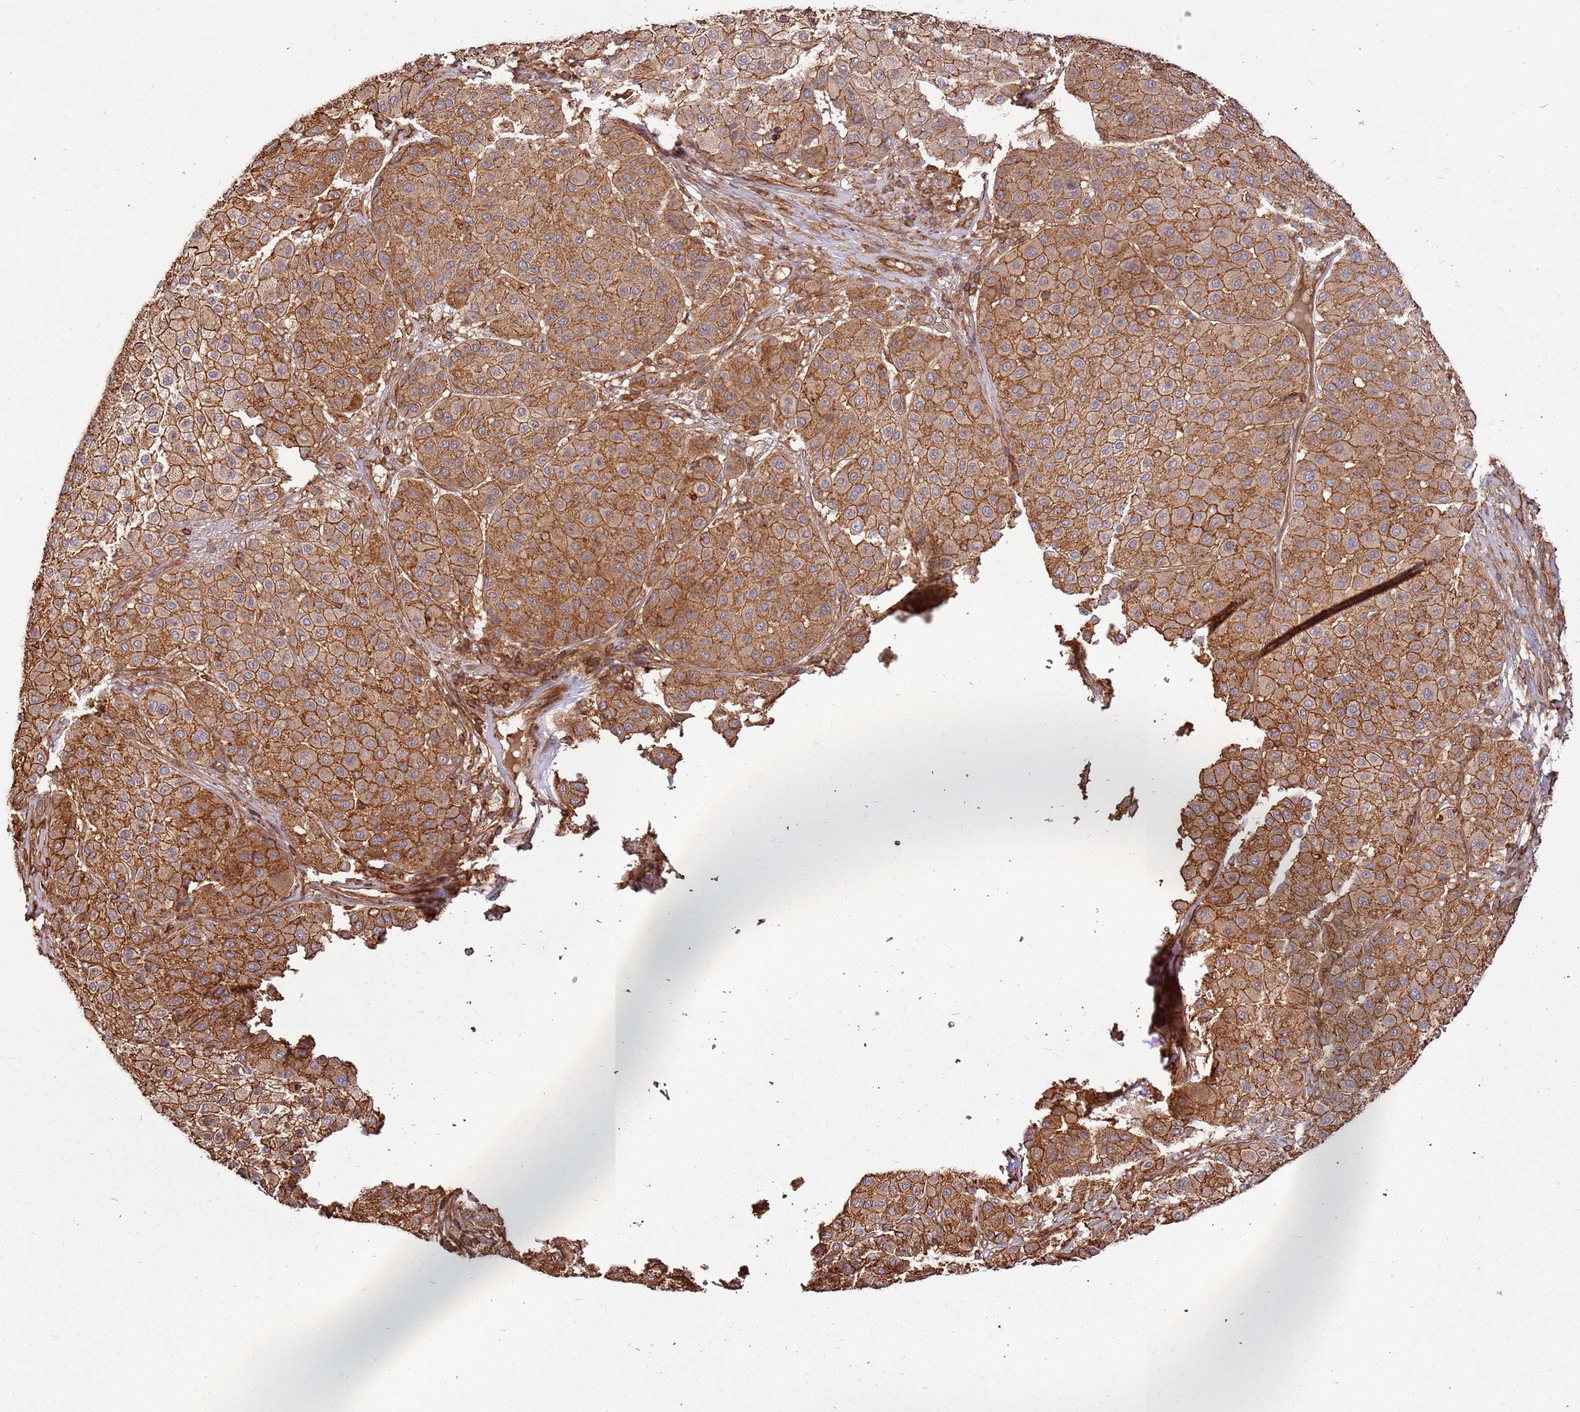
{"staining": {"intensity": "moderate", "quantity": ">75%", "location": "cytoplasmic/membranous"}, "tissue": "melanoma", "cell_type": "Tumor cells", "image_type": "cancer", "snomed": [{"axis": "morphology", "description": "Malignant melanoma, Metastatic site"}, {"axis": "topography", "description": "Smooth muscle"}], "caption": "Moderate cytoplasmic/membranous staining for a protein is seen in about >75% of tumor cells of melanoma using immunohistochemistry (IHC).", "gene": "ACVR2A", "patient": {"sex": "male", "age": 41}}